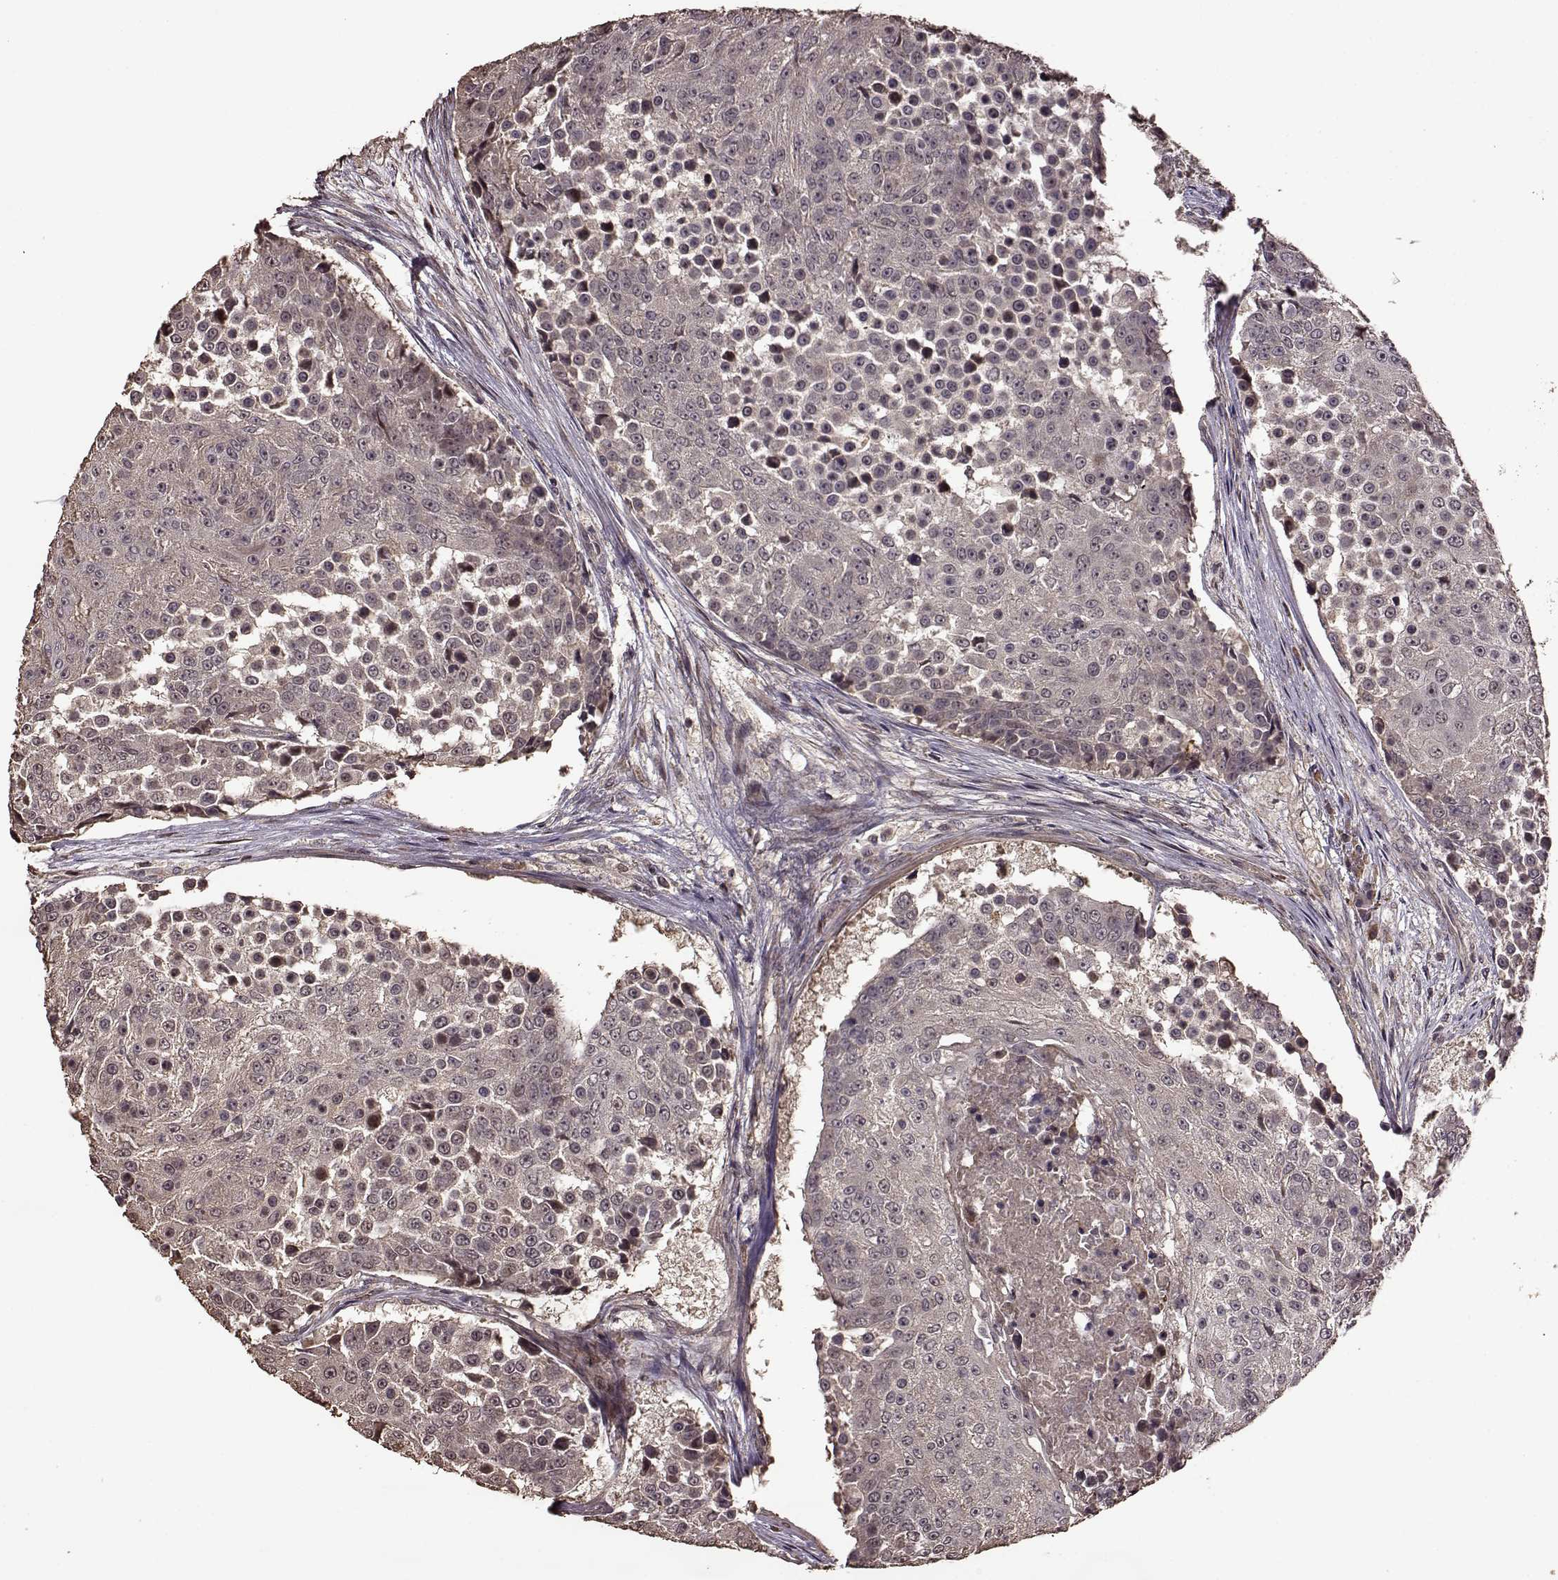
{"staining": {"intensity": "negative", "quantity": "none", "location": "none"}, "tissue": "urothelial cancer", "cell_type": "Tumor cells", "image_type": "cancer", "snomed": [{"axis": "morphology", "description": "Urothelial carcinoma, High grade"}, {"axis": "topography", "description": "Urinary bladder"}], "caption": "Tumor cells are negative for brown protein staining in urothelial carcinoma (high-grade).", "gene": "FBXW11", "patient": {"sex": "female", "age": 63}}